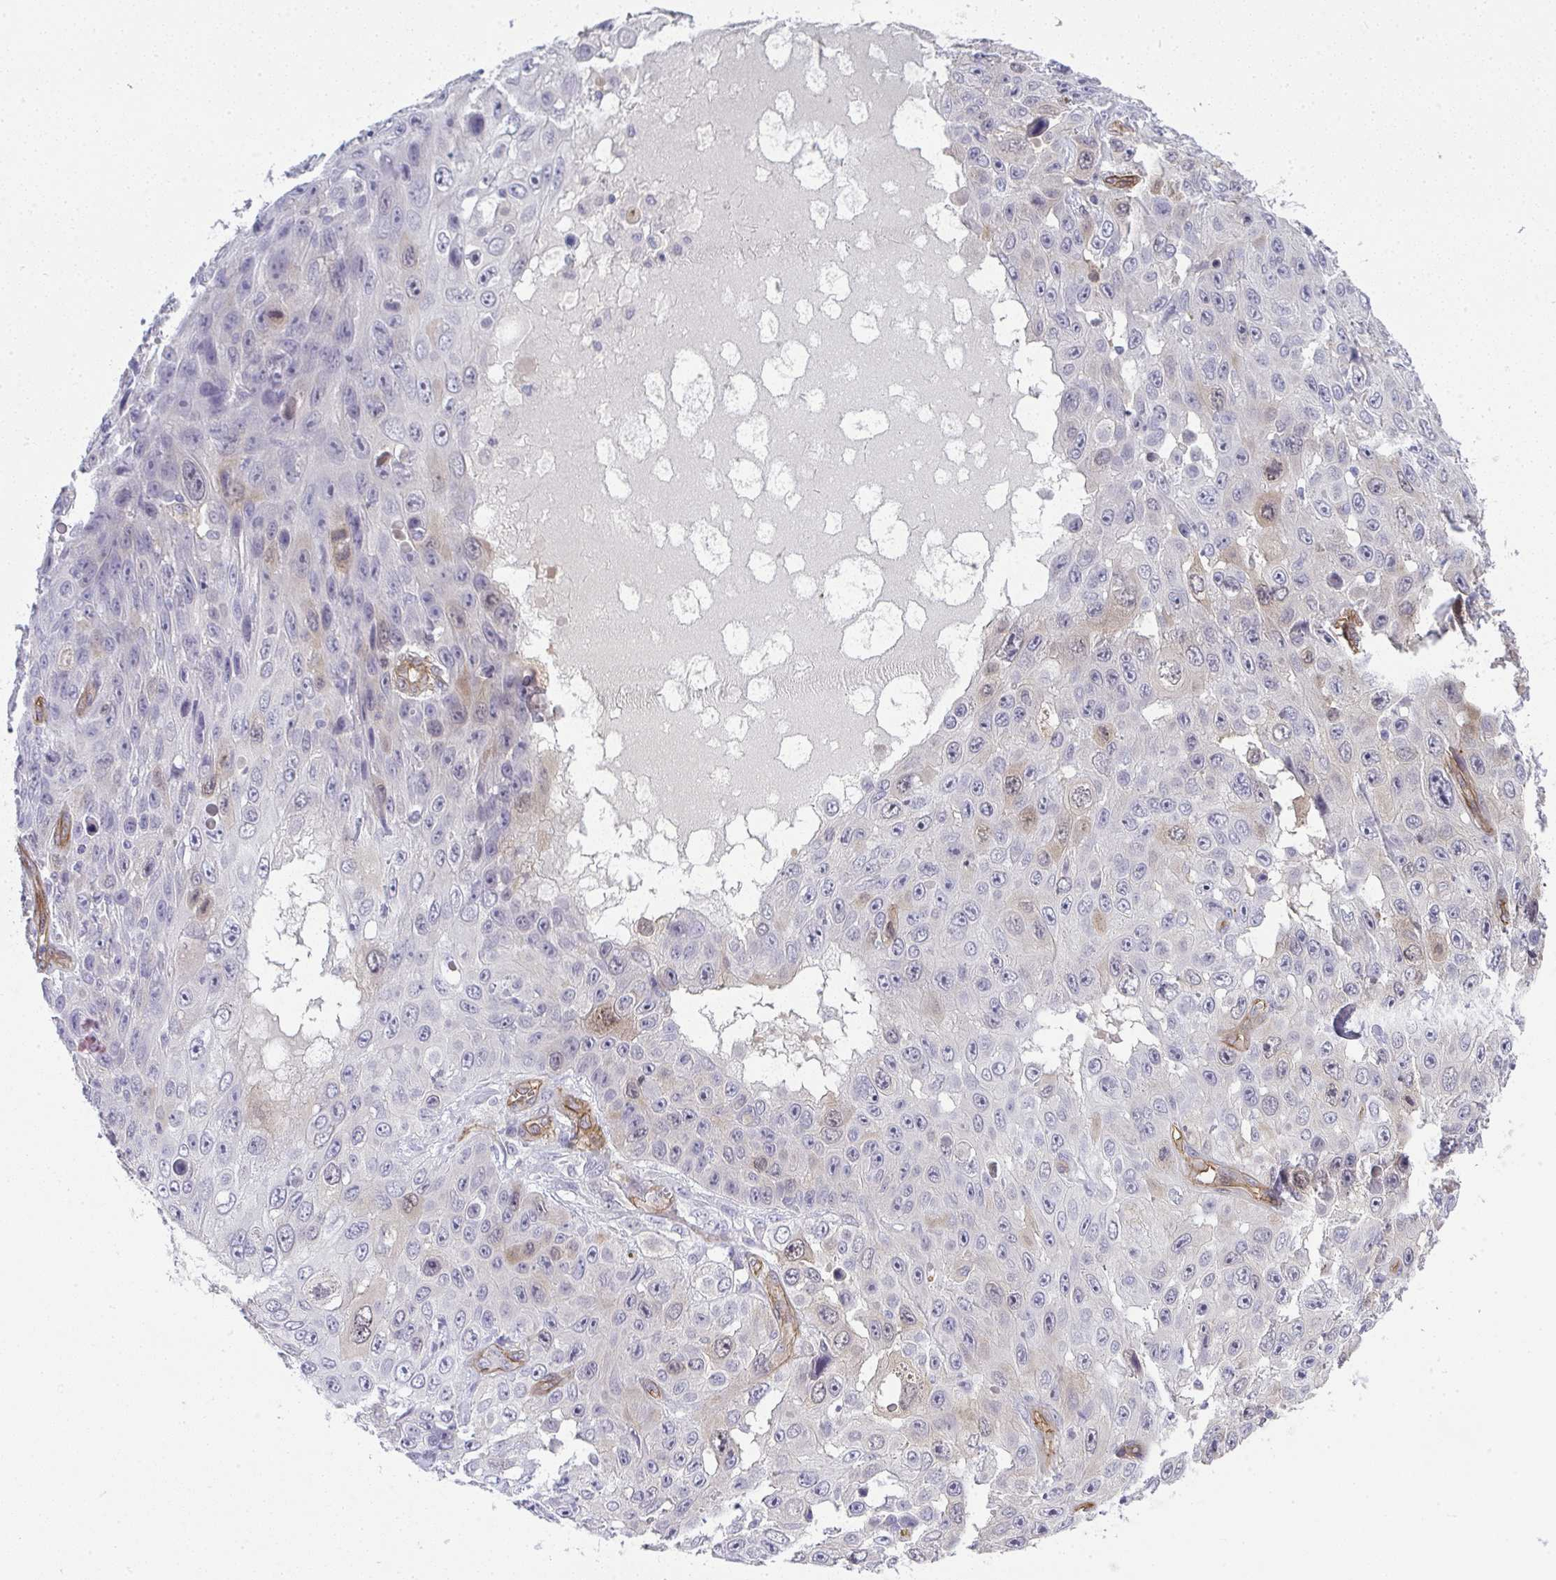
{"staining": {"intensity": "negative", "quantity": "none", "location": "none"}, "tissue": "skin cancer", "cell_type": "Tumor cells", "image_type": "cancer", "snomed": [{"axis": "morphology", "description": "Squamous cell carcinoma, NOS"}, {"axis": "topography", "description": "Skin"}], "caption": "Skin cancer stained for a protein using immunohistochemistry (IHC) reveals no positivity tumor cells.", "gene": "UBE2S", "patient": {"sex": "male", "age": 82}}